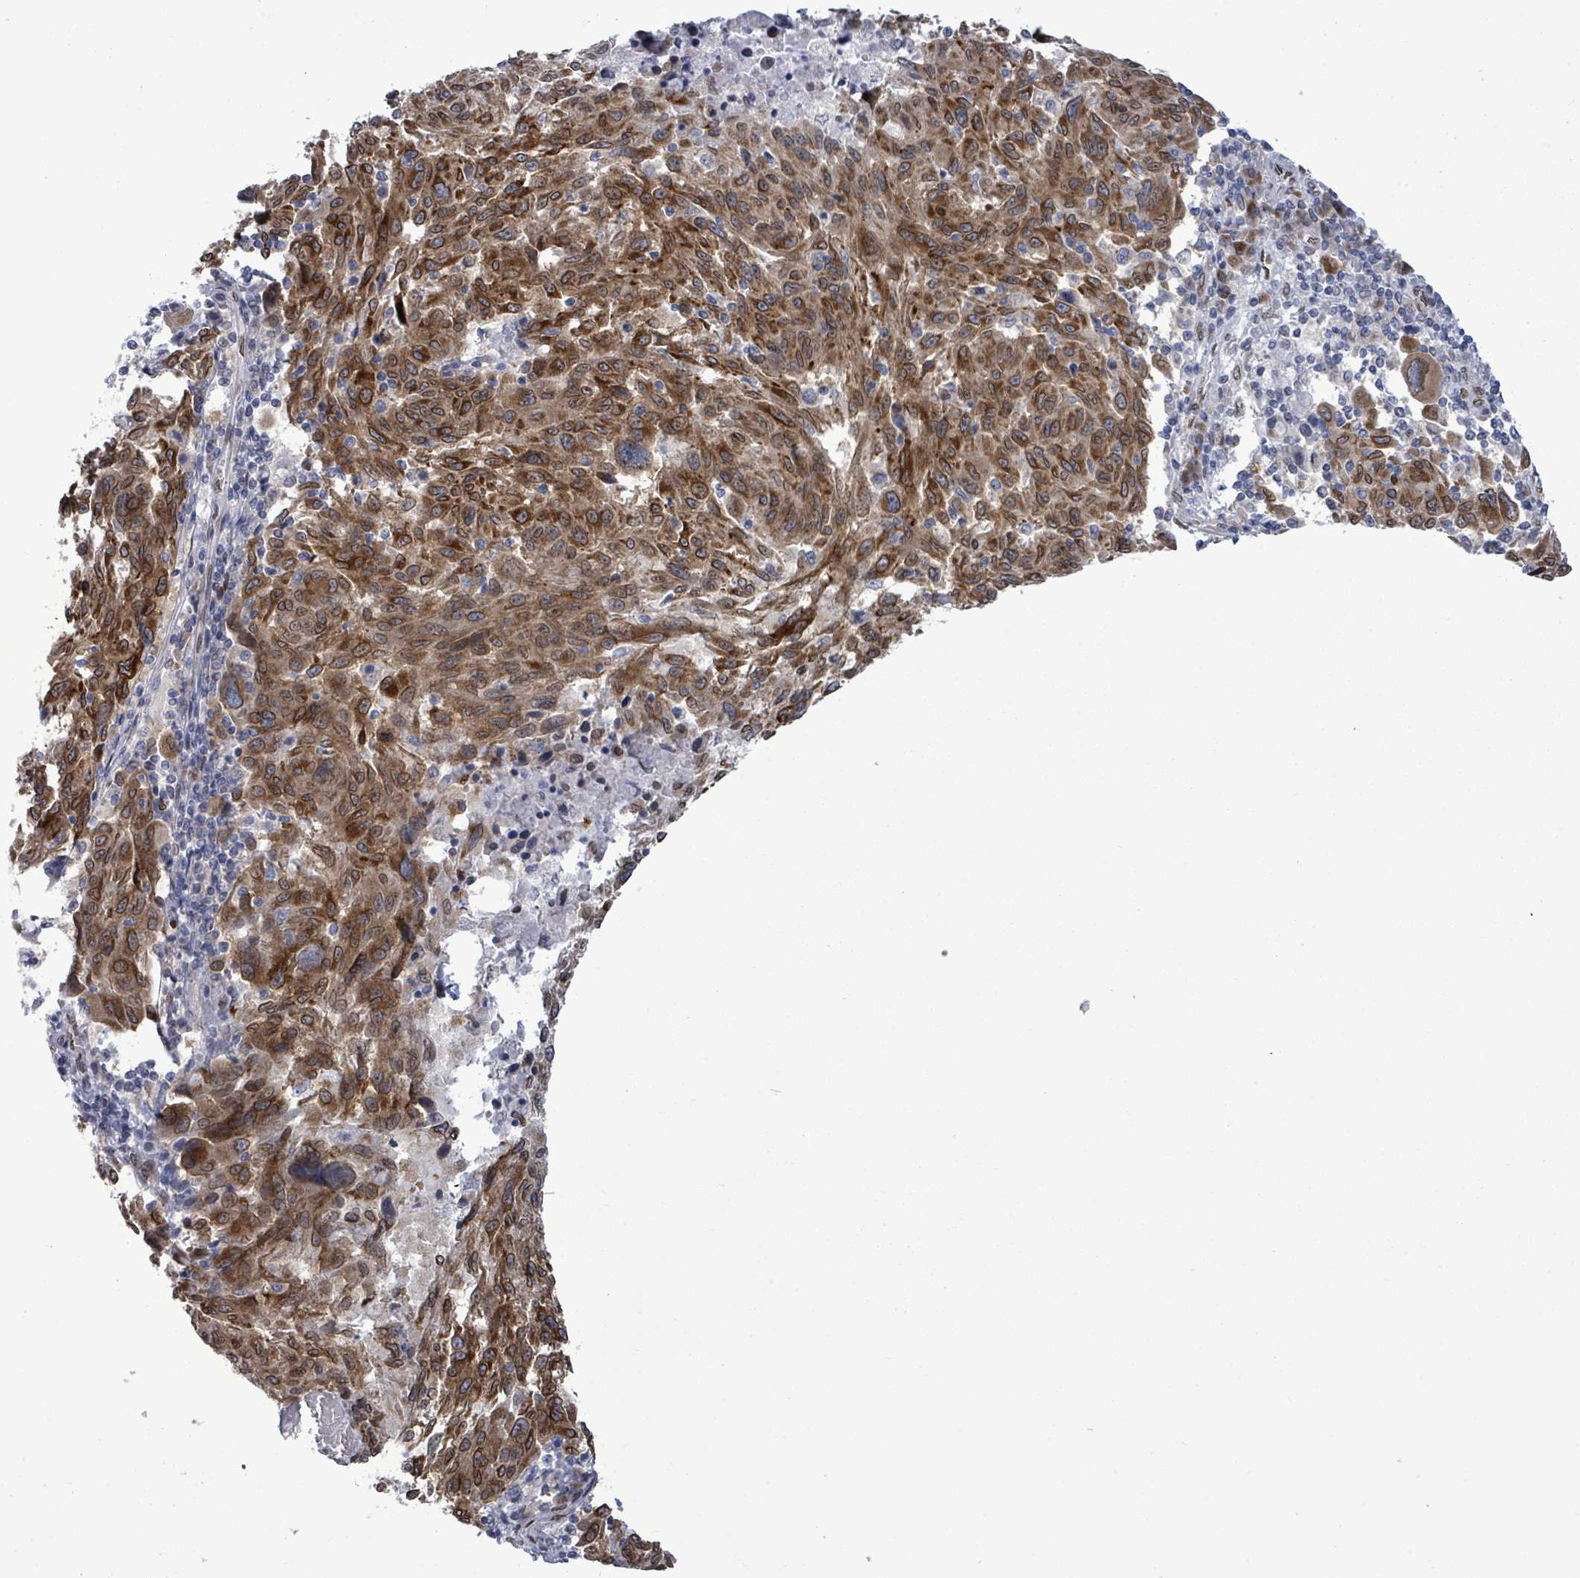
{"staining": {"intensity": "strong", "quantity": ">75%", "location": "cytoplasmic/membranous,nuclear"}, "tissue": "melanoma", "cell_type": "Tumor cells", "image_type": "cancer", "snomed": [{"axis": "morphology", "description": "Malignant melanoma, NOS"}, {"axis": "topography", "description": "Skin"}], "caption": "DAB immunohistochemical staining of human melanoma reveals strong cytoplasmic/membranous and nuclear protein positivity in approximately >75% of tumor cells.", "gene": "ARFGAP1", "patient": {"sex": "male", "age": 53}}